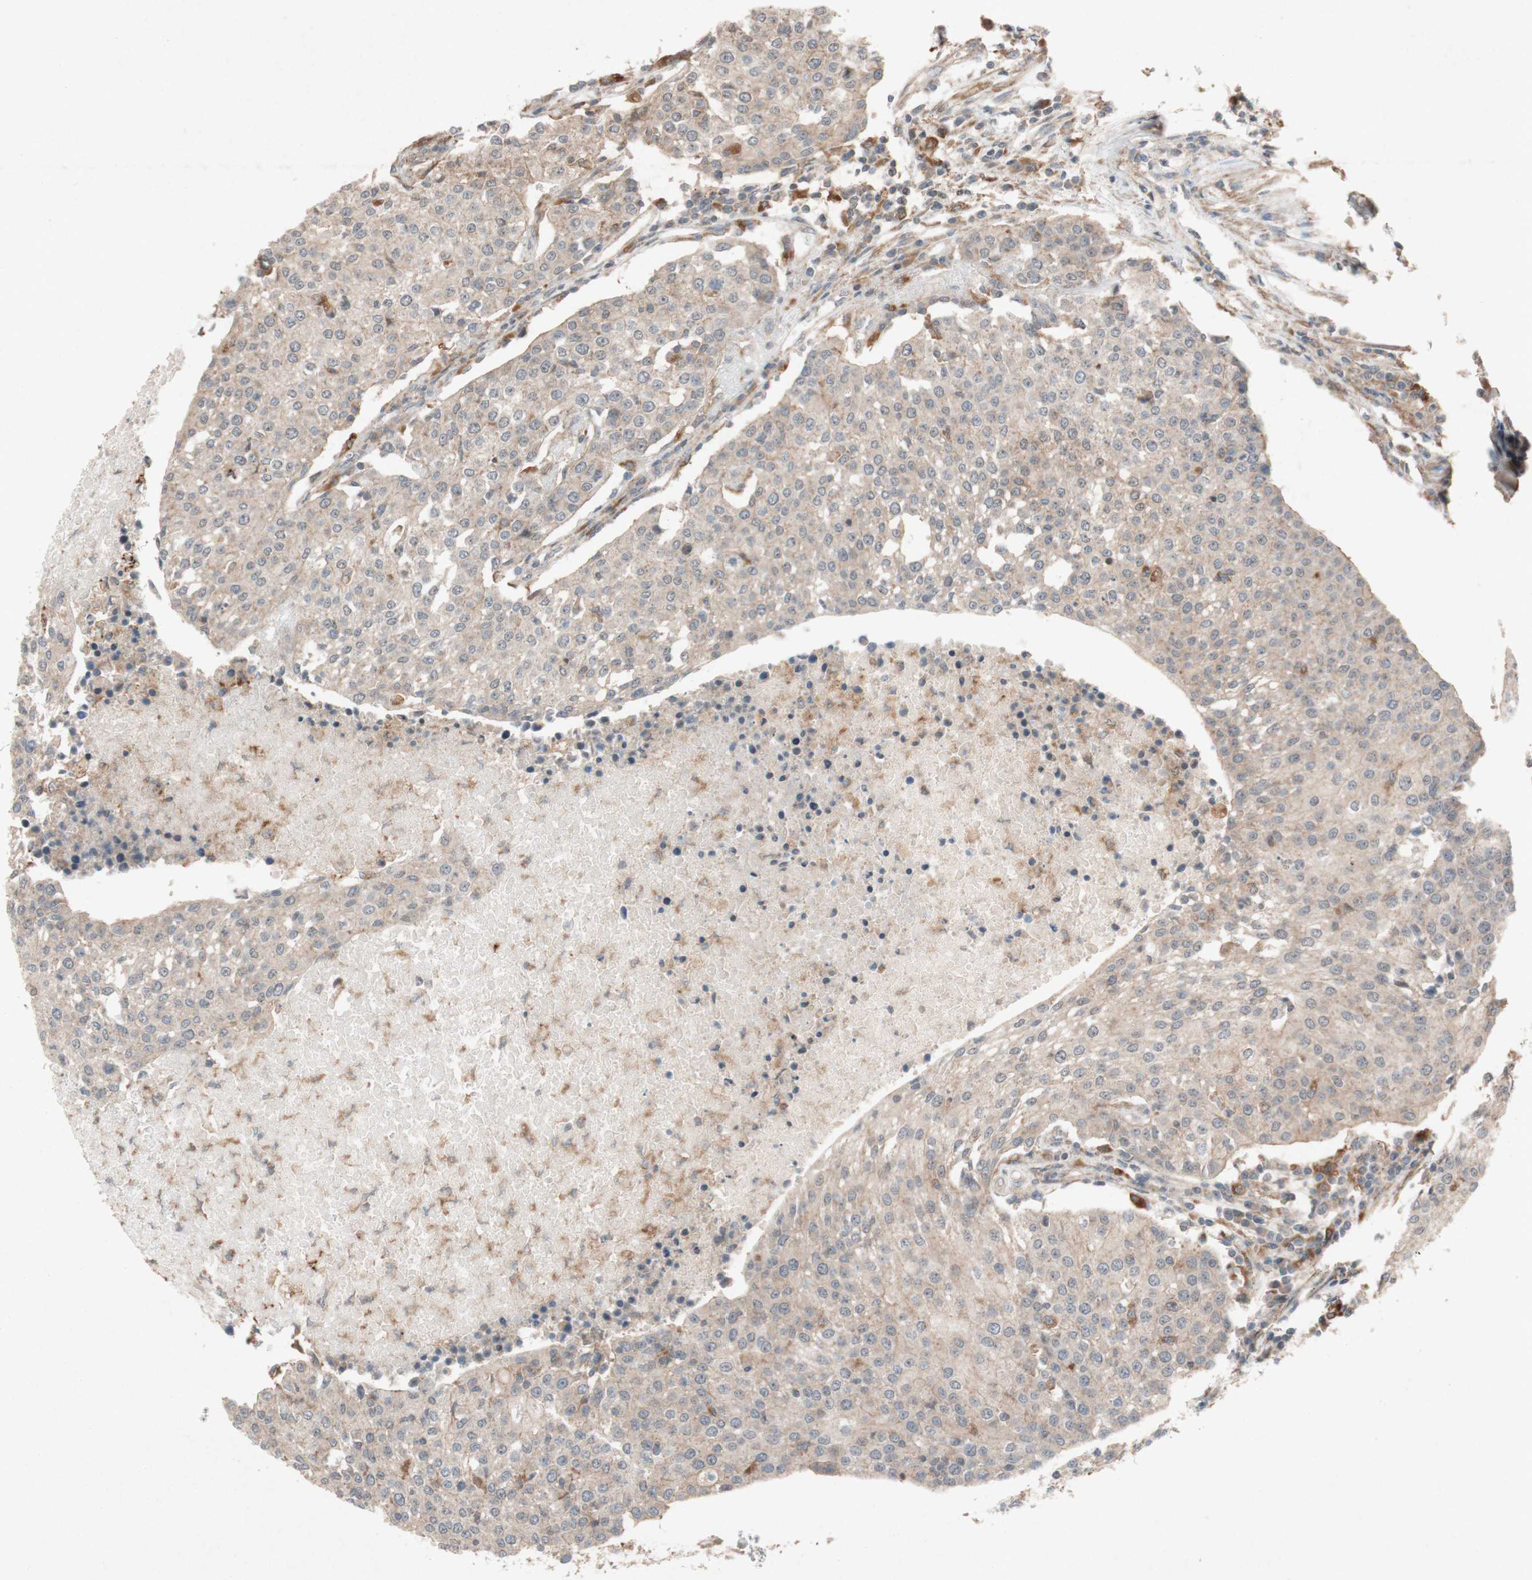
{"staining": {"intensity": "weak", "quantity": ">75%", "location": "cytoplasmic/membranous"}, "tissue": "urothelial cancer", "cell_type": "Tumor cells", "image_type": "cancer", "snomed": [{"axis": "morphology", "description": "Urothelial carcinoma, High grade"}, {"axis": "topography", "description": "Urinary bladder"}], "caption": "About >75% of tumor cells in human urothelial cancer show weak cytoplasmic/membranous protein expression as visualized by brown immunohistochemical staining.", "gene": "ATP6V1F", "patient": {"sex": "female", "age": 85}}